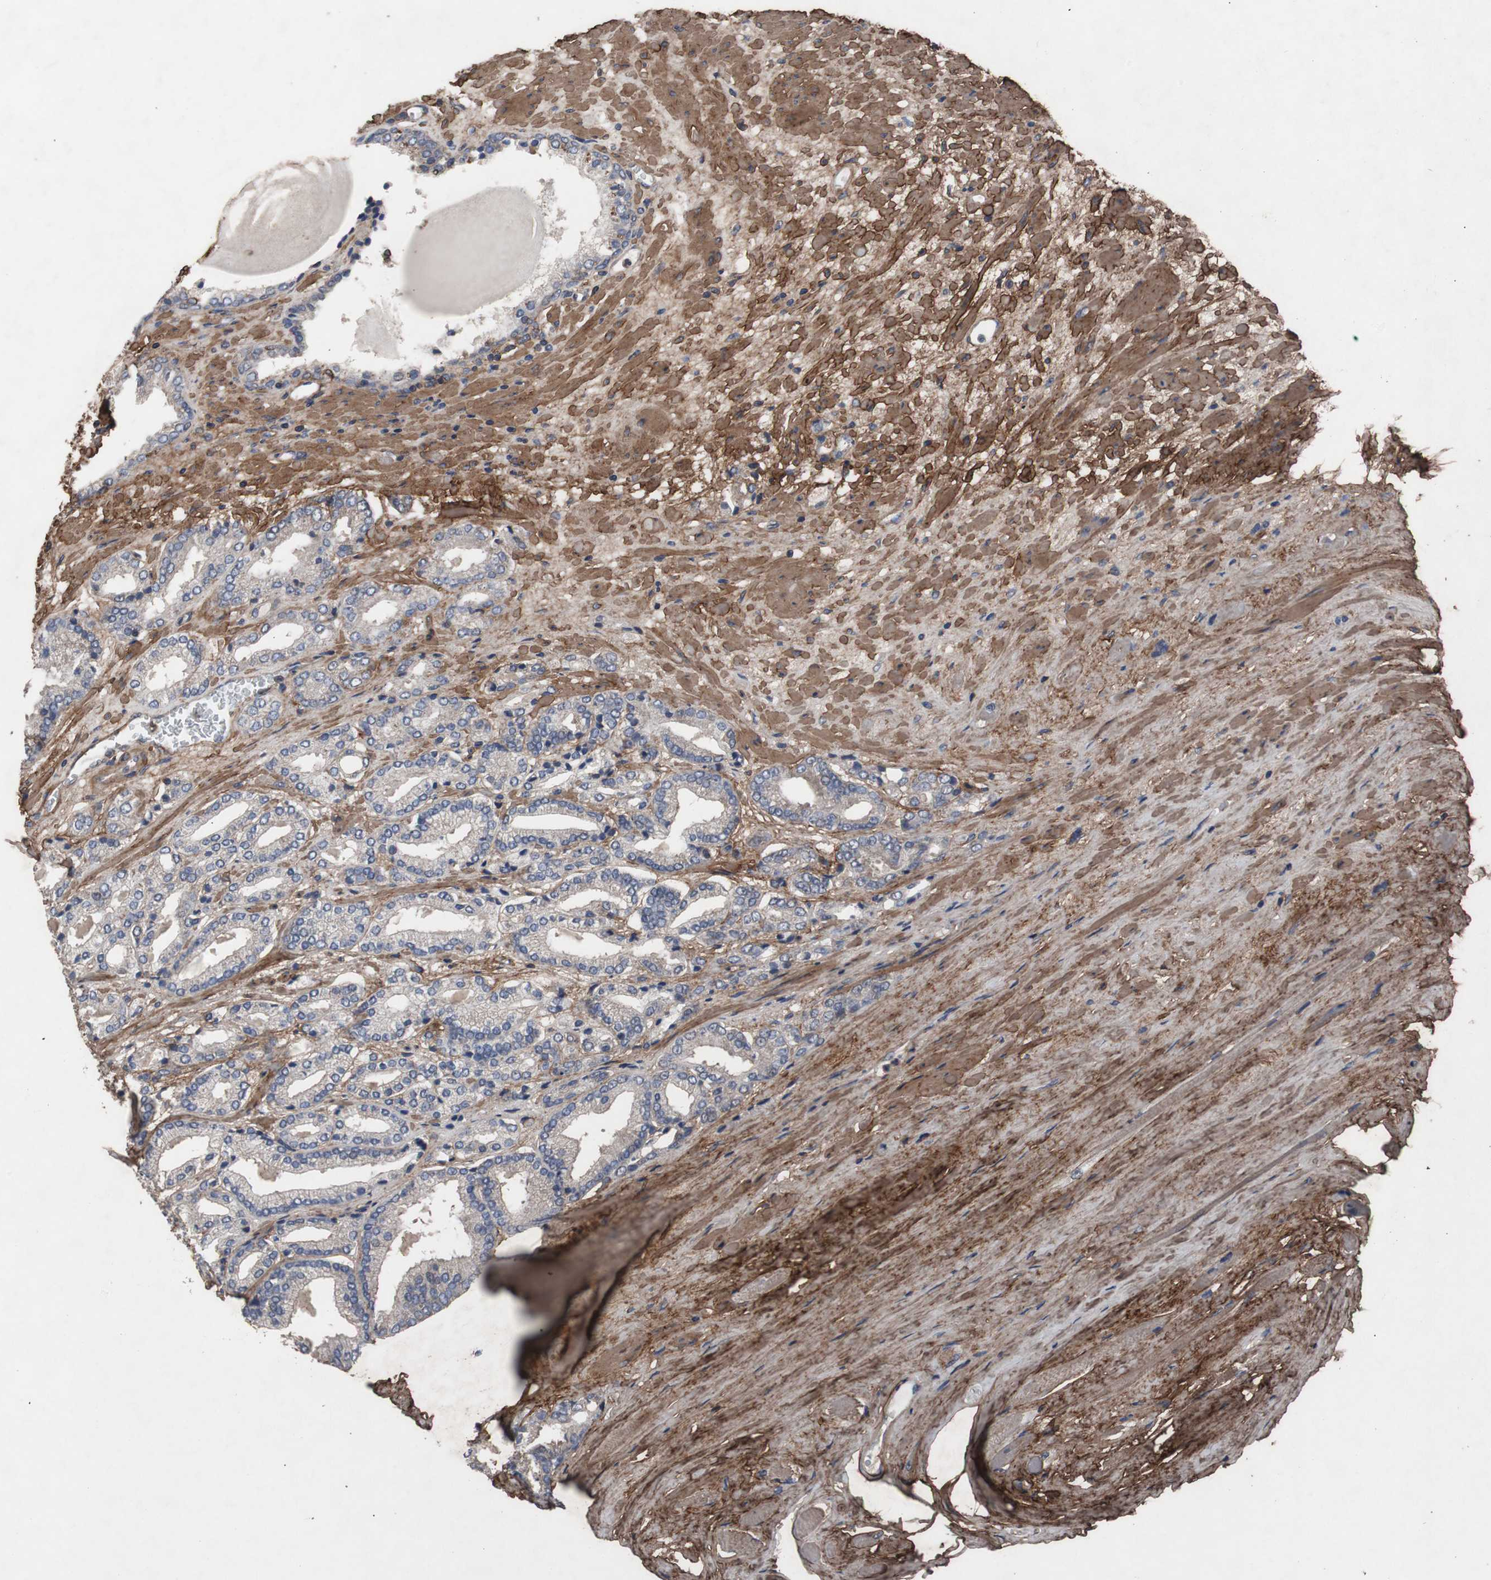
{"staining": {"intensity": "negative", "quantity": "none", "location": "none"}, "tissue": "prostate cancer", "cell_type": "Tumor cells", "image_type": "cancer", "snomed": [{"axis": "morphology", "description": "Adenocarcinoma, Low grade"}, {"axis": "topography", "description": "Prostate"}], "caption": "High power microscopy micrograph of an immunohistochemistry (IHC) photomicrograph of prostate cancer, revealing no significant staining in tumor cells. (DAB (3,3'-diaminobenzidine) immunohistochemistry (IHC) visualized using brightfield microscopy, high magnification).", "gene": "COL6A2", "patient": {"sex": "male", "age": 59}}